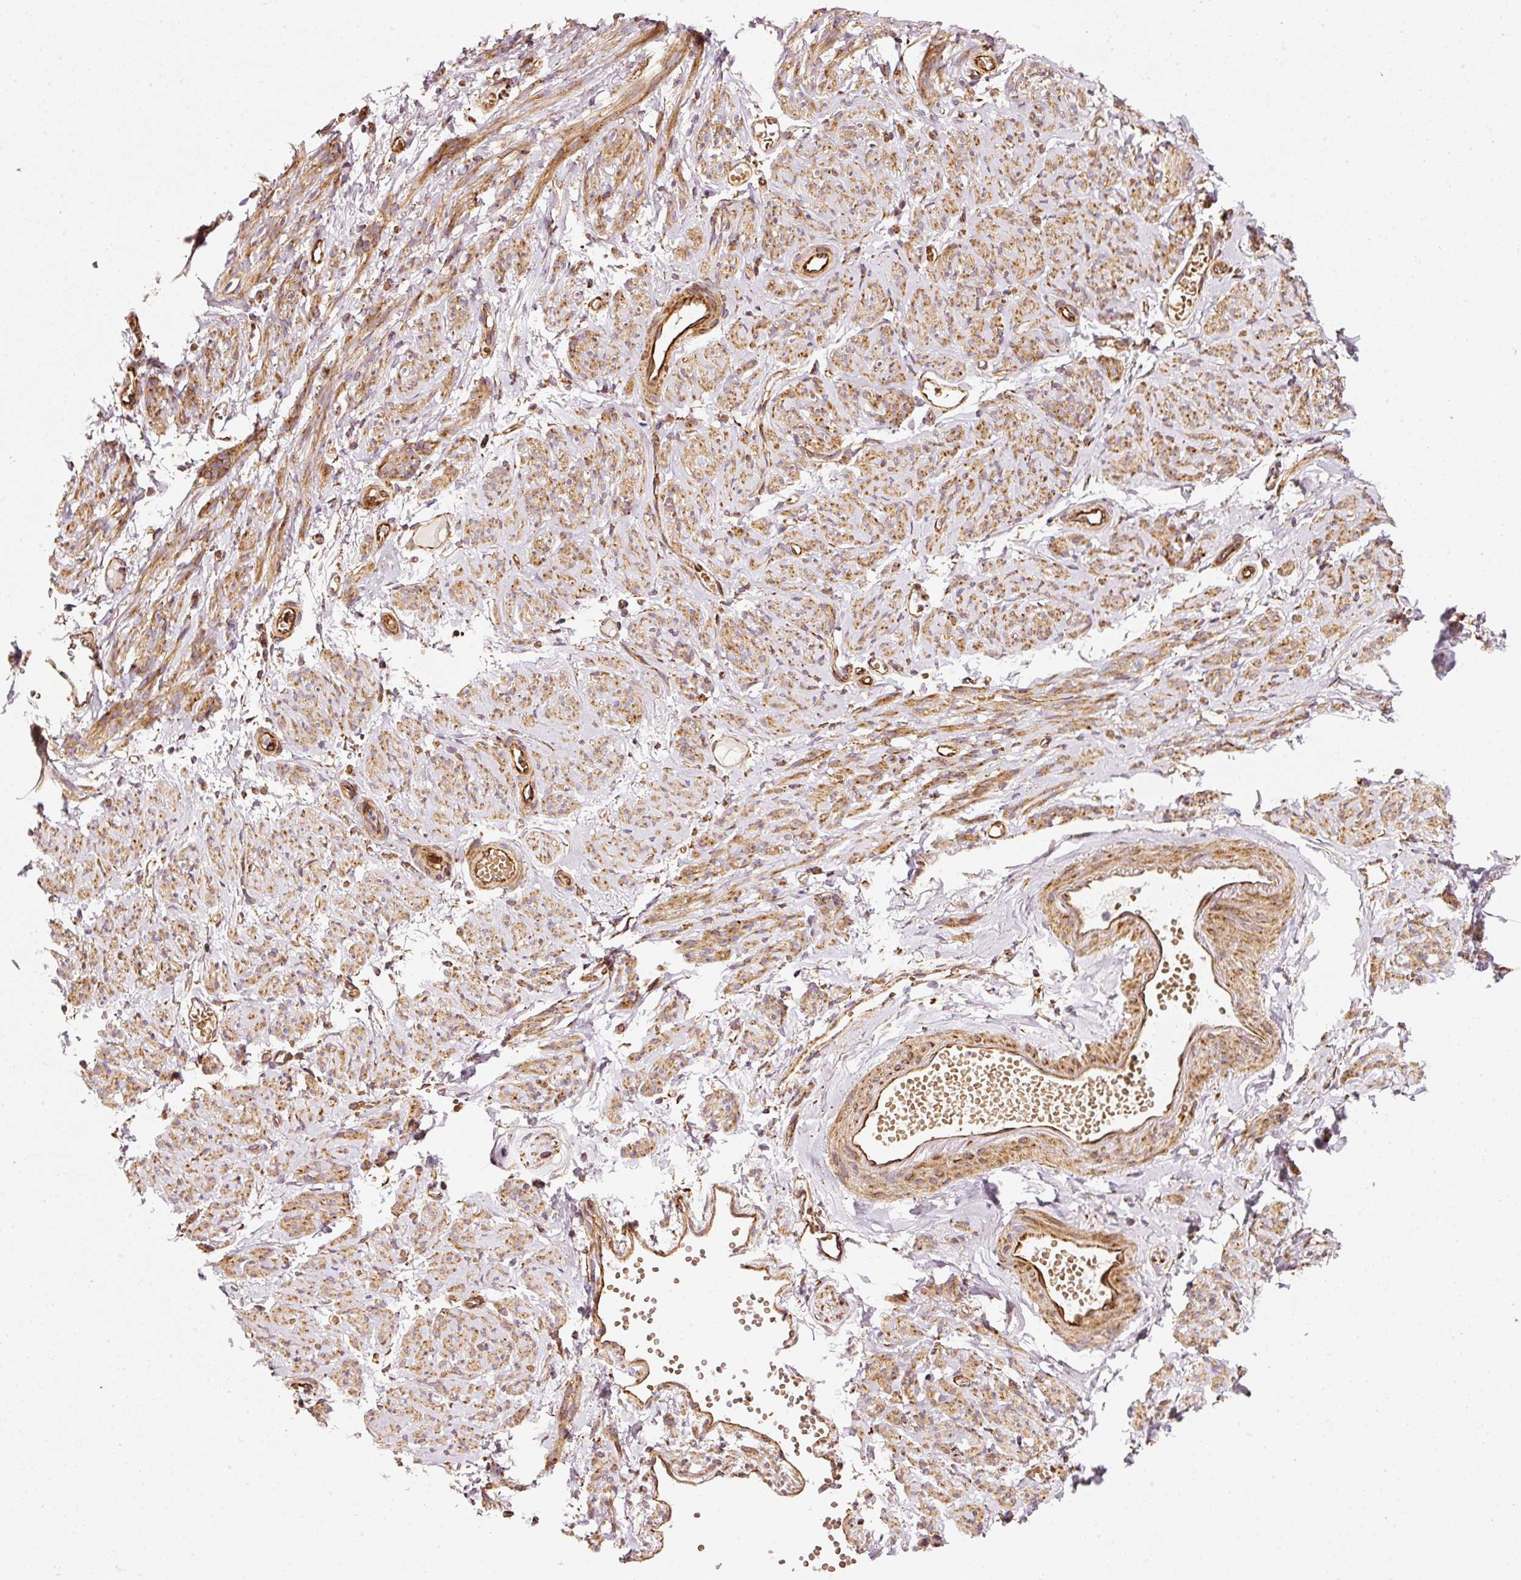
{"staining": {"intensity": "moderate", "quantity": ">75%", "location": "cytoplasmic/membranous"}, "tissue": "smooth muscle", "cell_type": "Smooth muscle cells", "image_type": "normal", "snomed": [{"axis": "morphology", "description": "Normal tissue, NOS"}, {"axis": "topography", "description": "Smooth muscle"}], "caption": "Unremarkable smooth muscle reveals moderate cytoplasmic/membranous expression in approximately >75% of smooth muscle cells, visualized by immunohistochemistry.", "gene": "ISCU", "patient": {"sex": "female", "age": 65}}